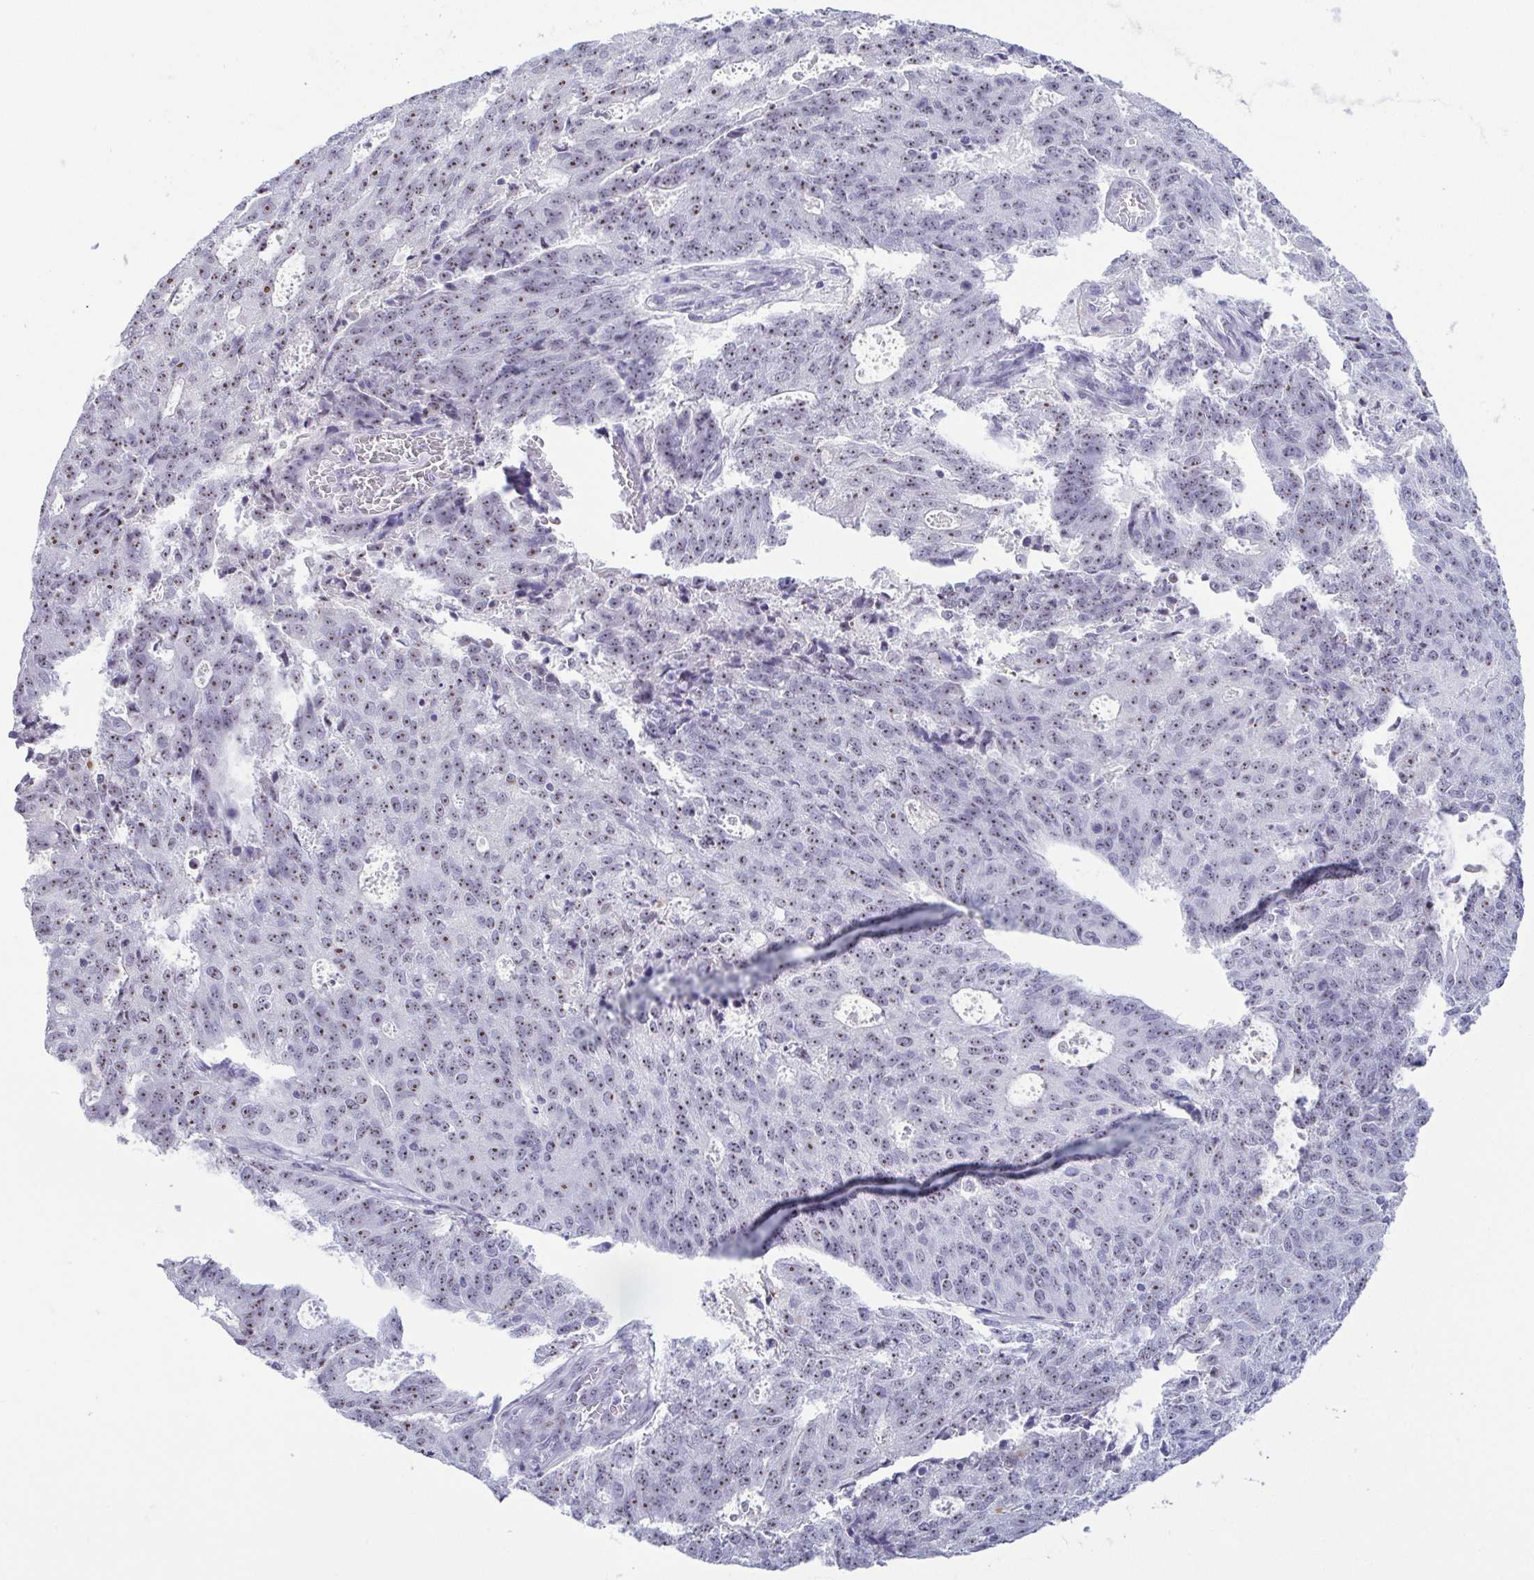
{"staining": {"intensity": "weak", "quantity": "25%-75%", "location": "nuclear"}, "tissue": "endometrial cancer", "cell_type": "Tumor cells", "image_type": "cancer", "snomed": [{"axis": "morphology", "description": "Adenocarcinoma, NOS"}, {"axis": "topography", "description": "Endometrium"}], "caption": "DAB immunohistochemical staining of human adenocarcinoma (endometrial) reveals weak nuclear protein staining in approximately 25%-75% of tumor cells.", "gene": "BZW1", "patient": {"sex": "female", "age": 82}}